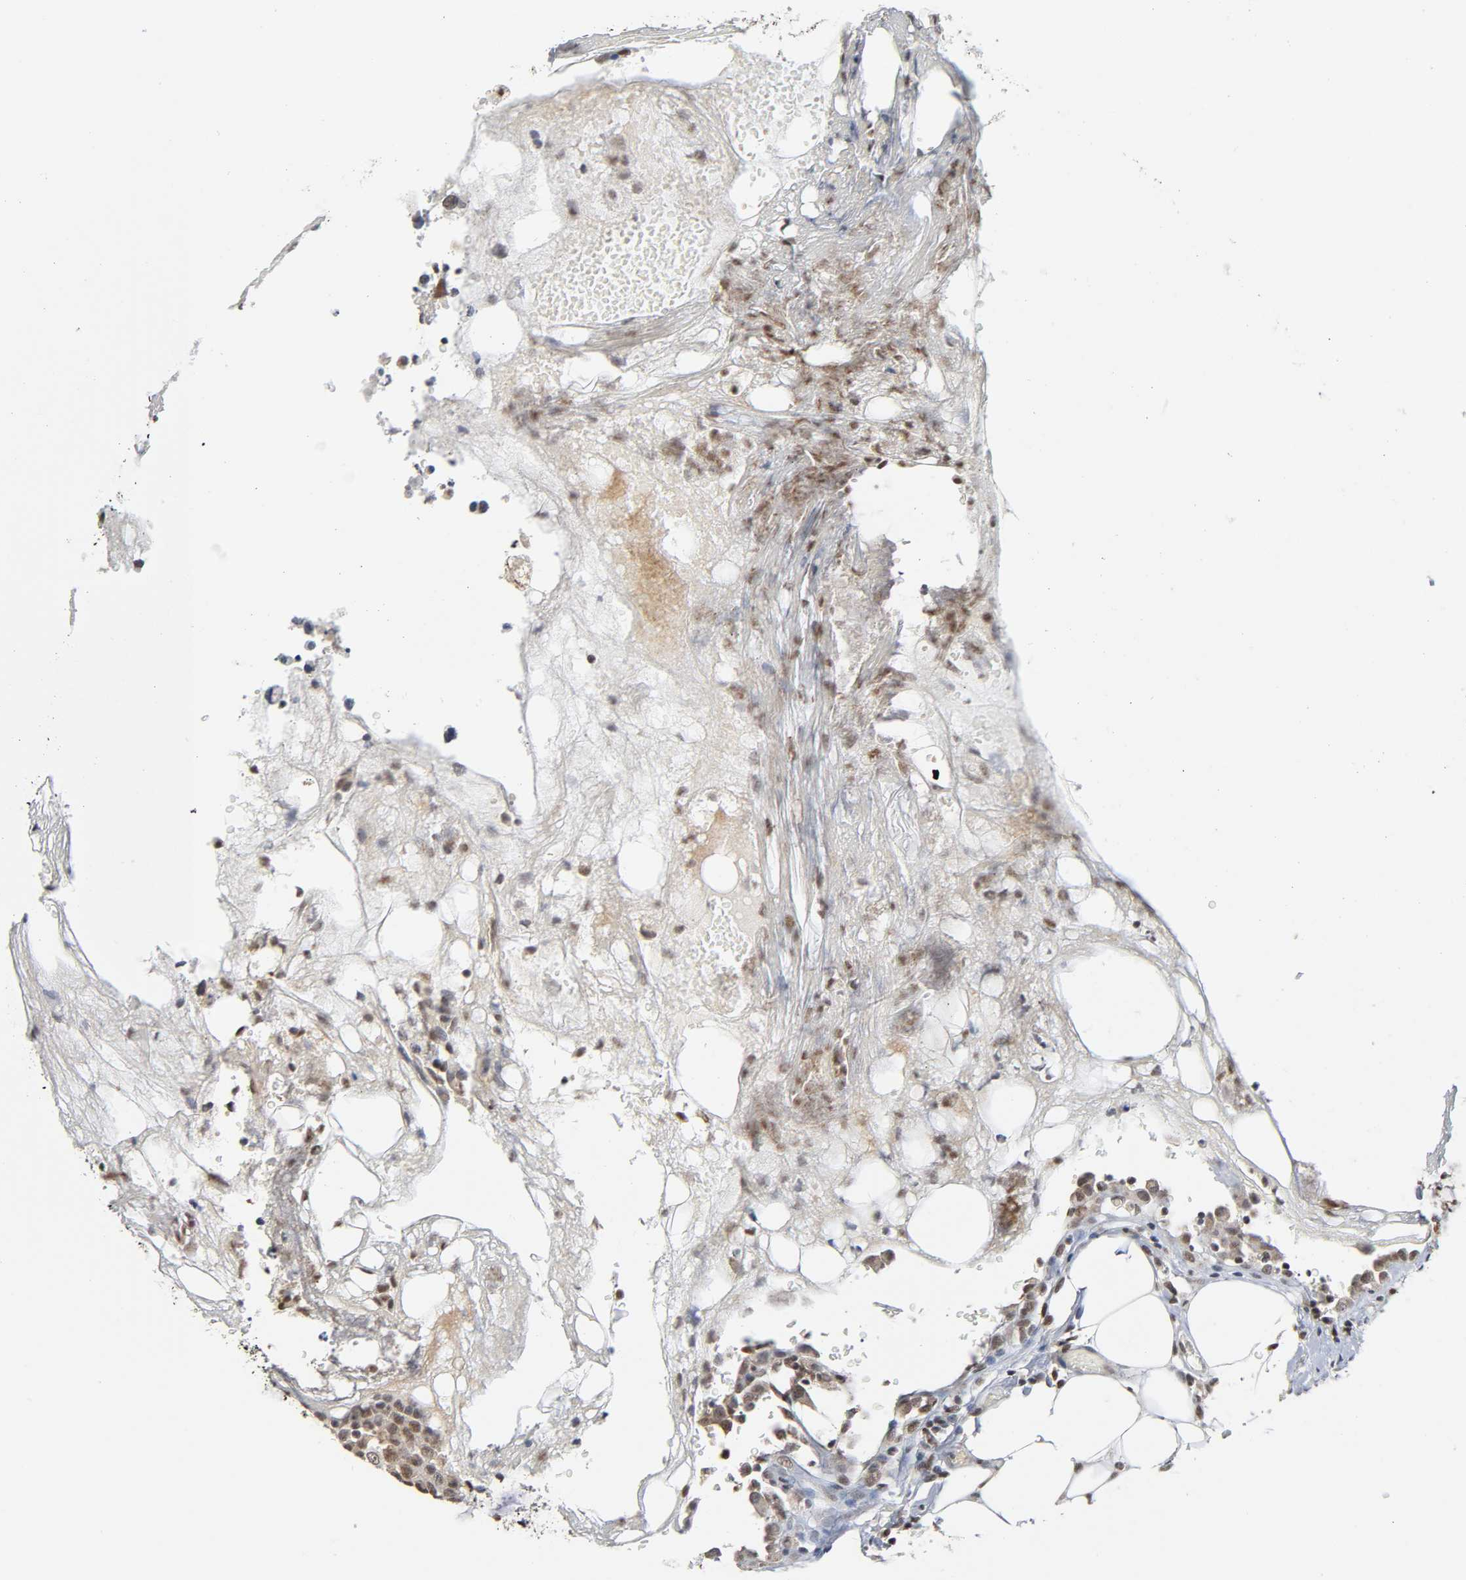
{"staining": {"intensity": "moderate", "quantity": "25%-75%", "location": "cytoplasmic/membranous,nuclear"}, "tissue": "colorectal cancer", "cell_type": "Tumor cells", "image_type": "cancer", "snomed": [{"axis": "morphology", "description": "Adenocarcinoma, NOS"}, {"axis": "topography", "description": "Colon"}], "caption": "Human adenocarcinoma (colorectal) stained for a protein (brown) reveals moderate cytoplasmic/membranous and nuclear positive positivity in about 25%-75% of tumor cells.", "gene": "KAT2B", "patient": {"sex": "female", "age": 86}}